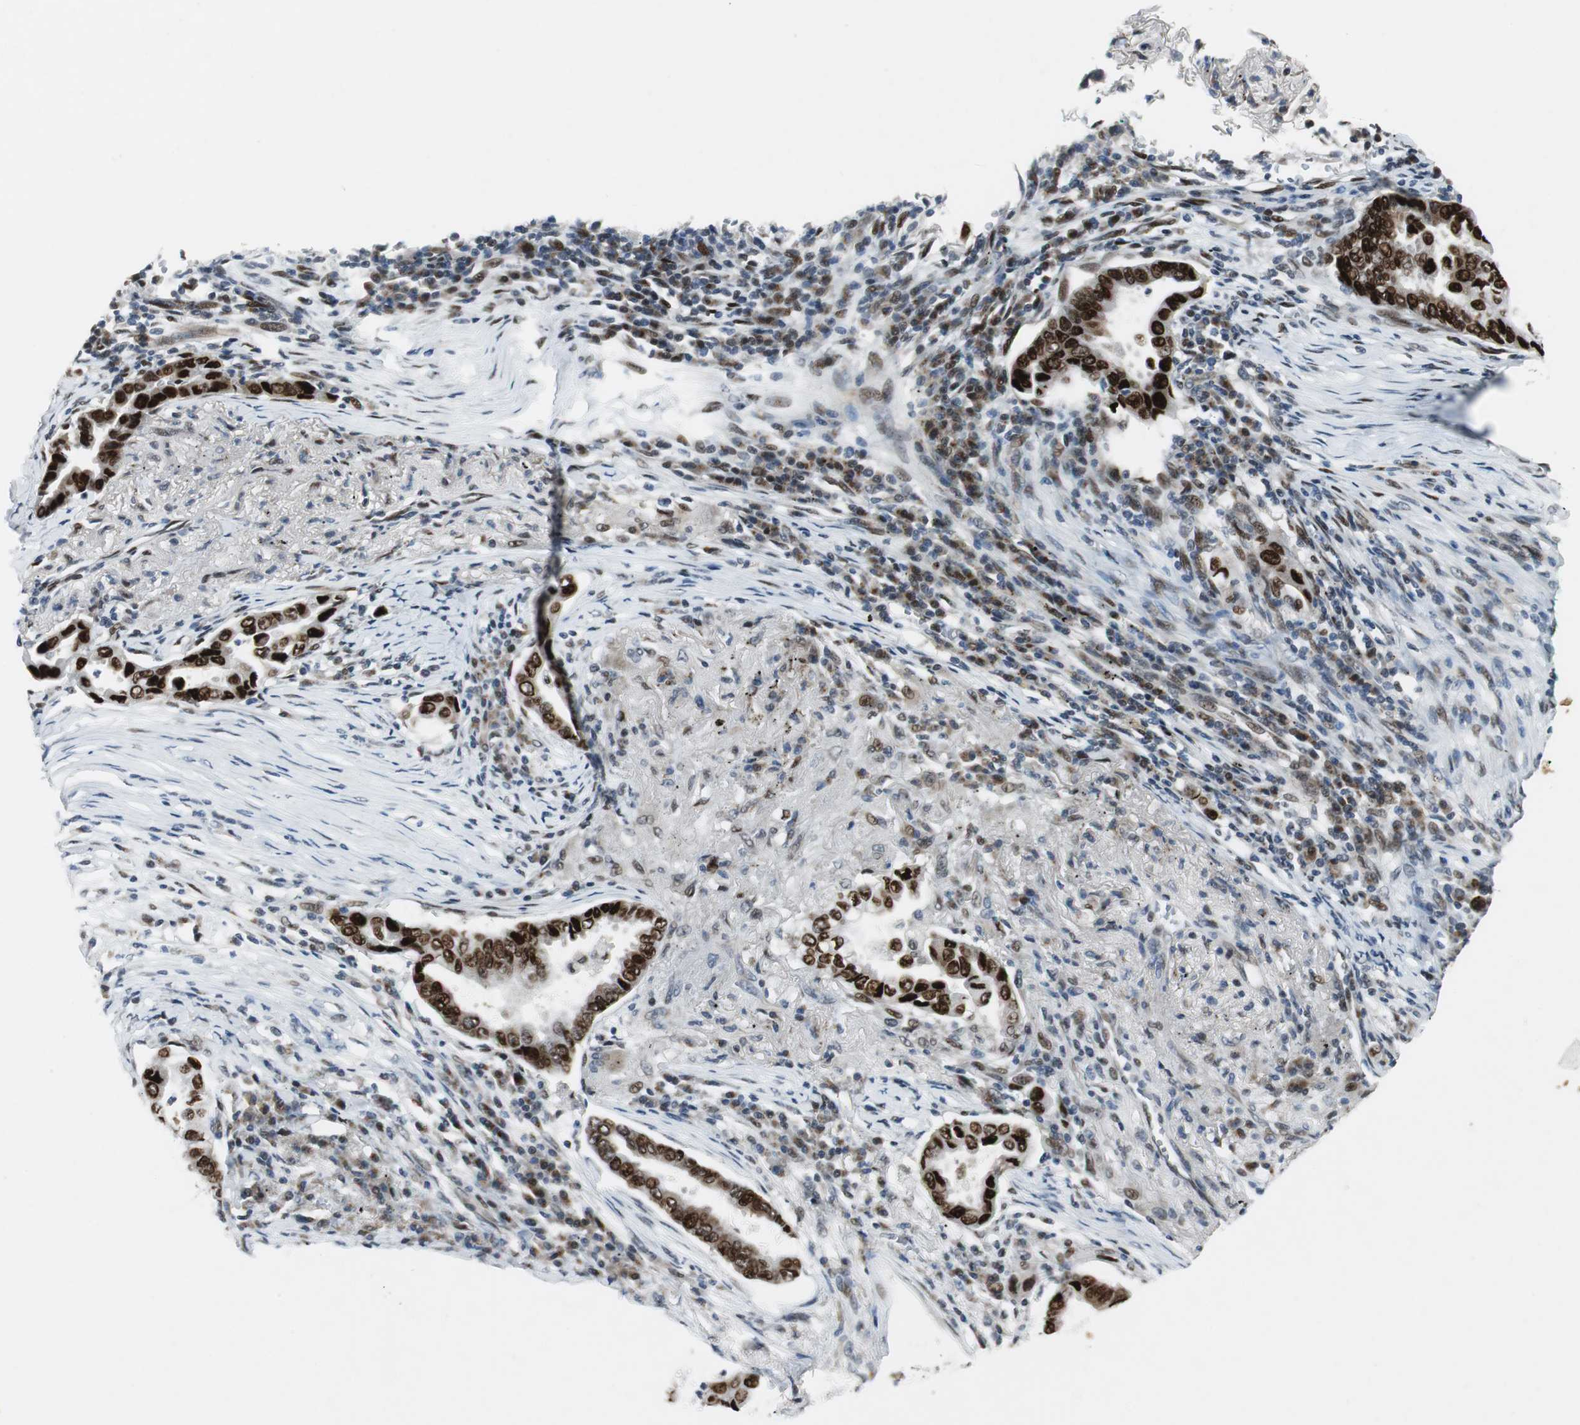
{"staining": {"intensity": "strong", "quantity": ">75%", "location": "nuclear"}, "tissue": "lung cancer", "cell_type": "Tumor cells", "image_type": "cancer", "snomed": [{"axis": "morphology", "description": "Normal tissue, NOS"}, {"axis": "morphology", "description": "Inflammation, NOS"}, {"axis": "morphology", "description": "Adenocarcinoma, NOS"}, {"axis": "topography", "description": "Lung"}], "caption": "Immunohistochemistry (IHC) micrograph of human lung cancer (adenocarcinoma) stained for a protein (brown), which demonstrates high levels of strong nuclear staining in approximately >75% of tumor cells.", "gene": "AJUBA", "patient": {"sex": "female", "age": 64}}